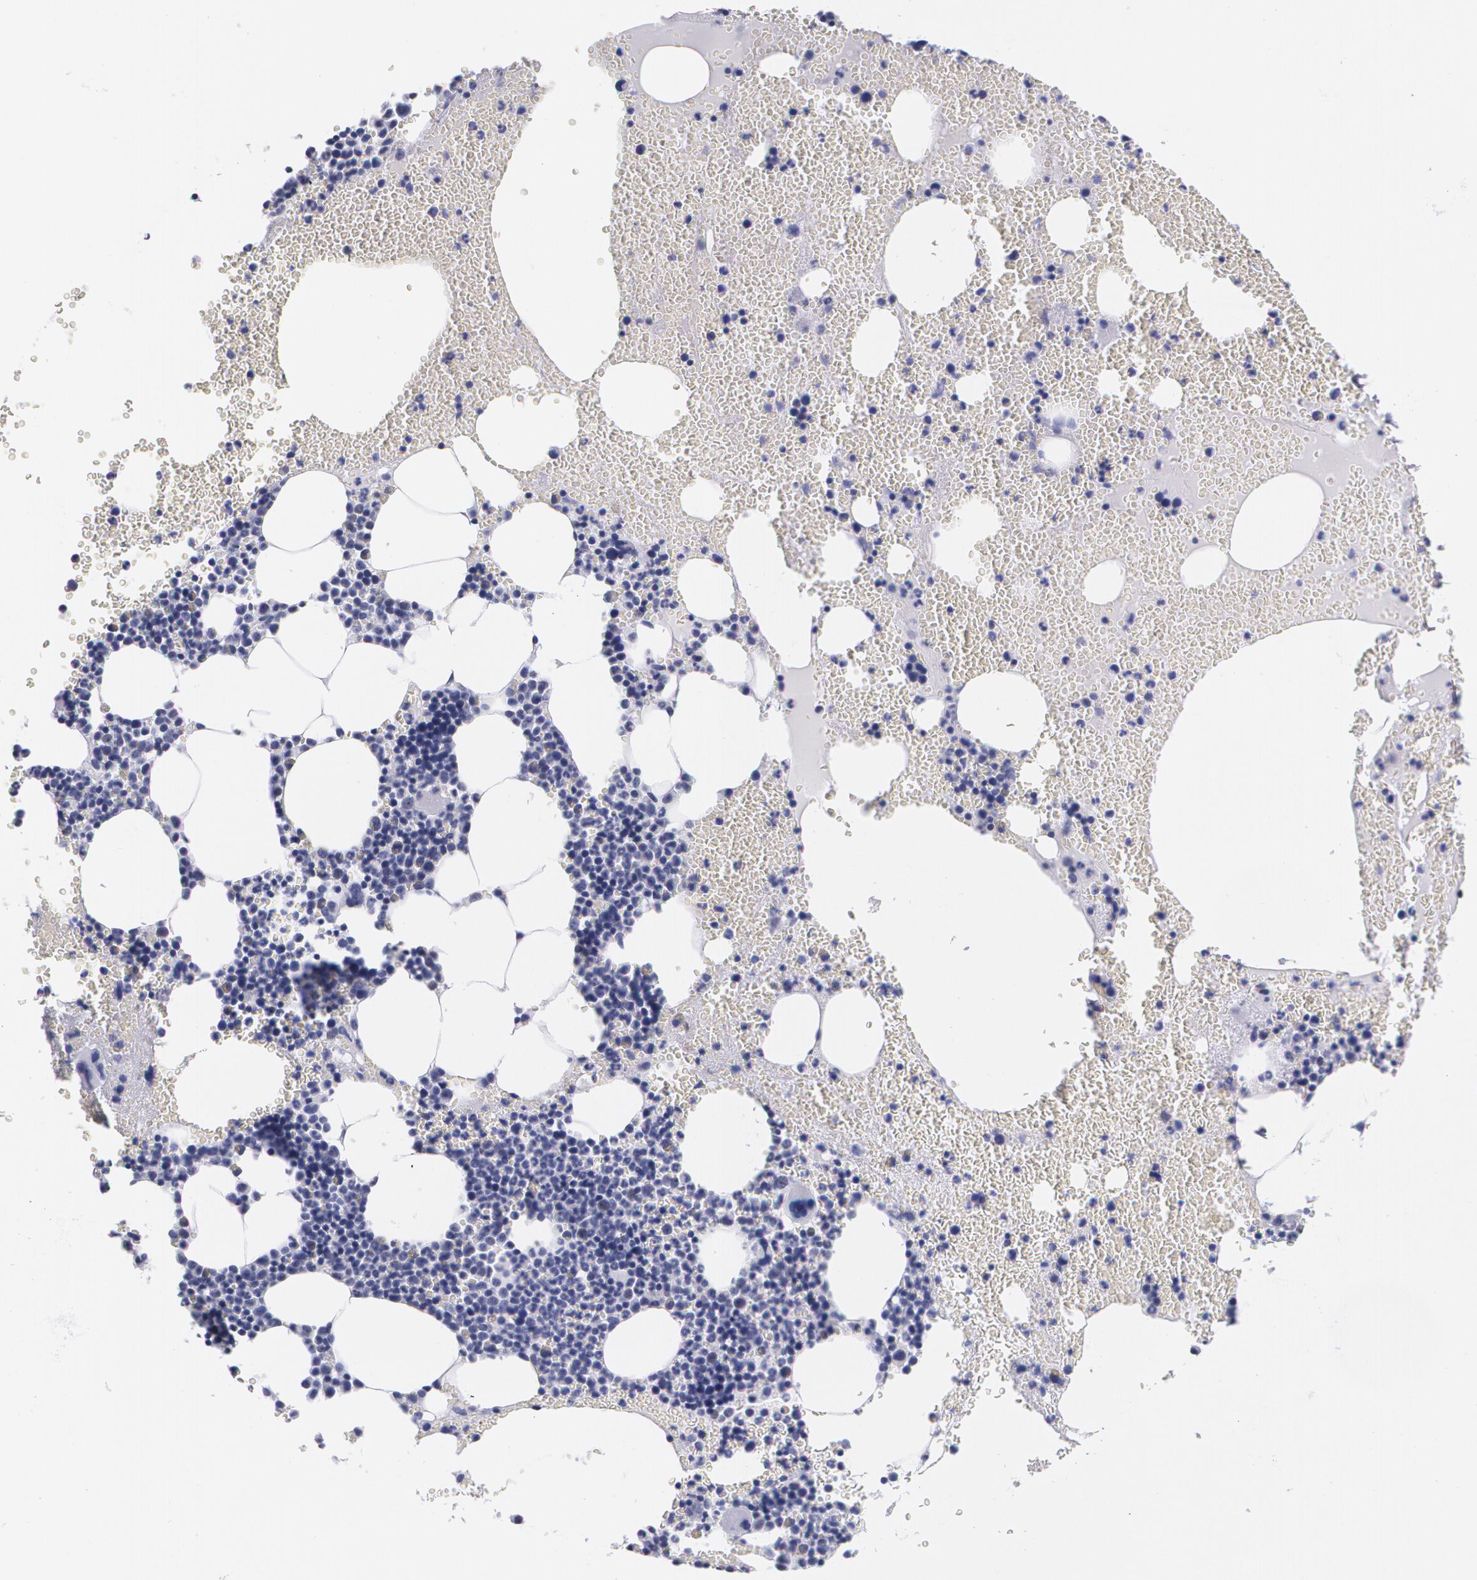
{"staining": {"intensity": "weak", "quantity": "<25%", "location": "cytoplasmic/membranous"}, "tissue": "bone marrow", "cell_type": "Hematopoietic cells", "image_type": "normal", "snomed": [{"axis": "morphology", "description": "Normal tissue, NOS"}, {"axis": "topography", "description": "Bone marrow"}], "caption": "High power microscopy image of an immunohistochemistry (IHC) photomicrograph of normal bone marrow, revealing no significant positivity in hematopoietic cells.", "gene": "TP53", "patient": {"sex": "male", "age": 82}}